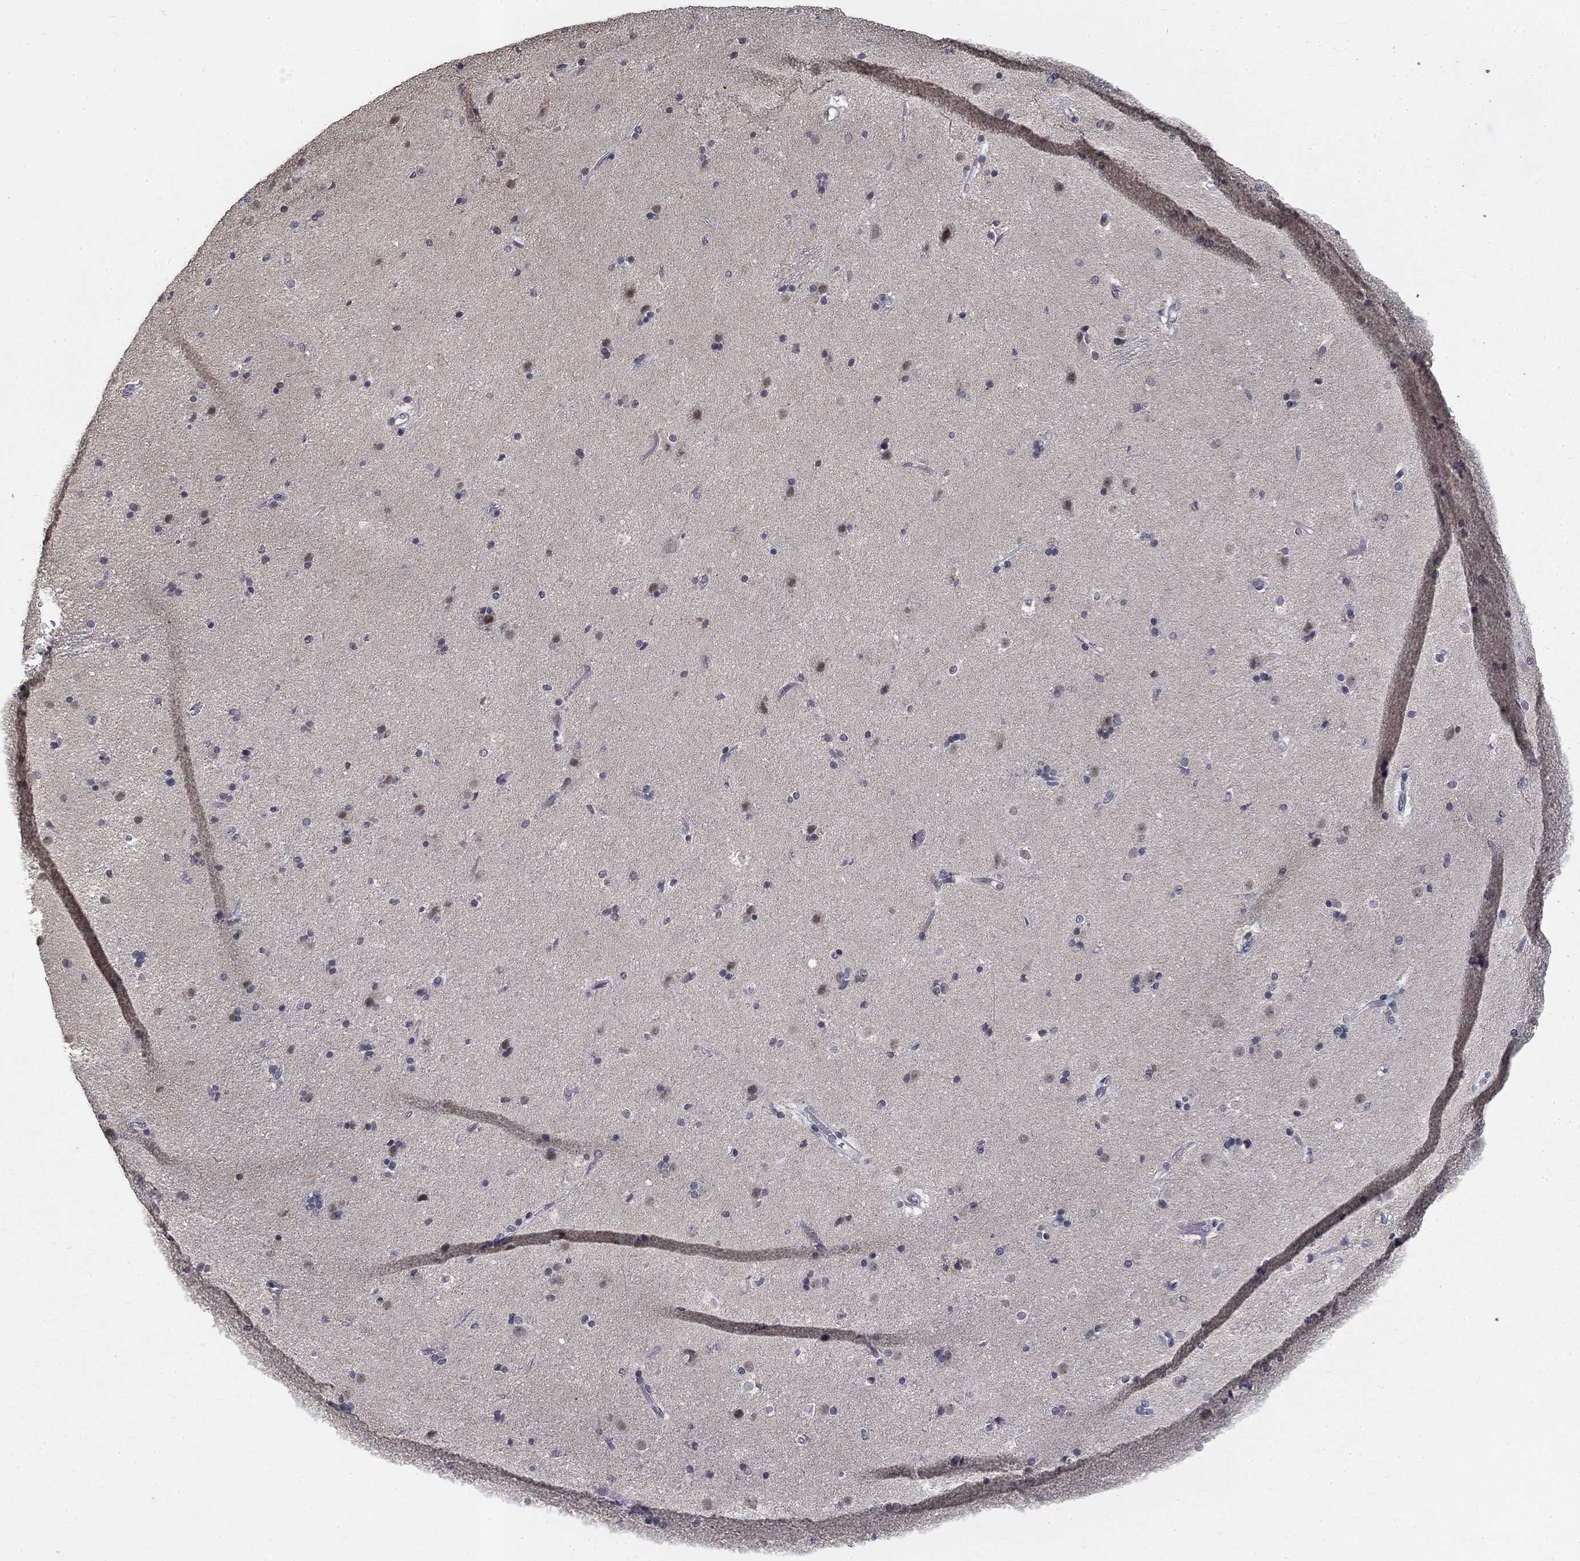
{"staining": {"intensity": "negative", "quantity": "none", "location": "none"}, "tissue": "caudate", "cell_type": "Glial cells", "image_type": "normal", "snomed": [{"axis": "morphology", "description": "Normal tissue, NOS"}, {"axis": "topography", "description": "Lateral ventricle wall"}], "caption": "Immunohistochemical staining of benign human caudate displays no significant expression in glial cells. Nuclei are stained in blue.", "gene": "SPATA33", "patient": {"sex": "female", "age": 71}}